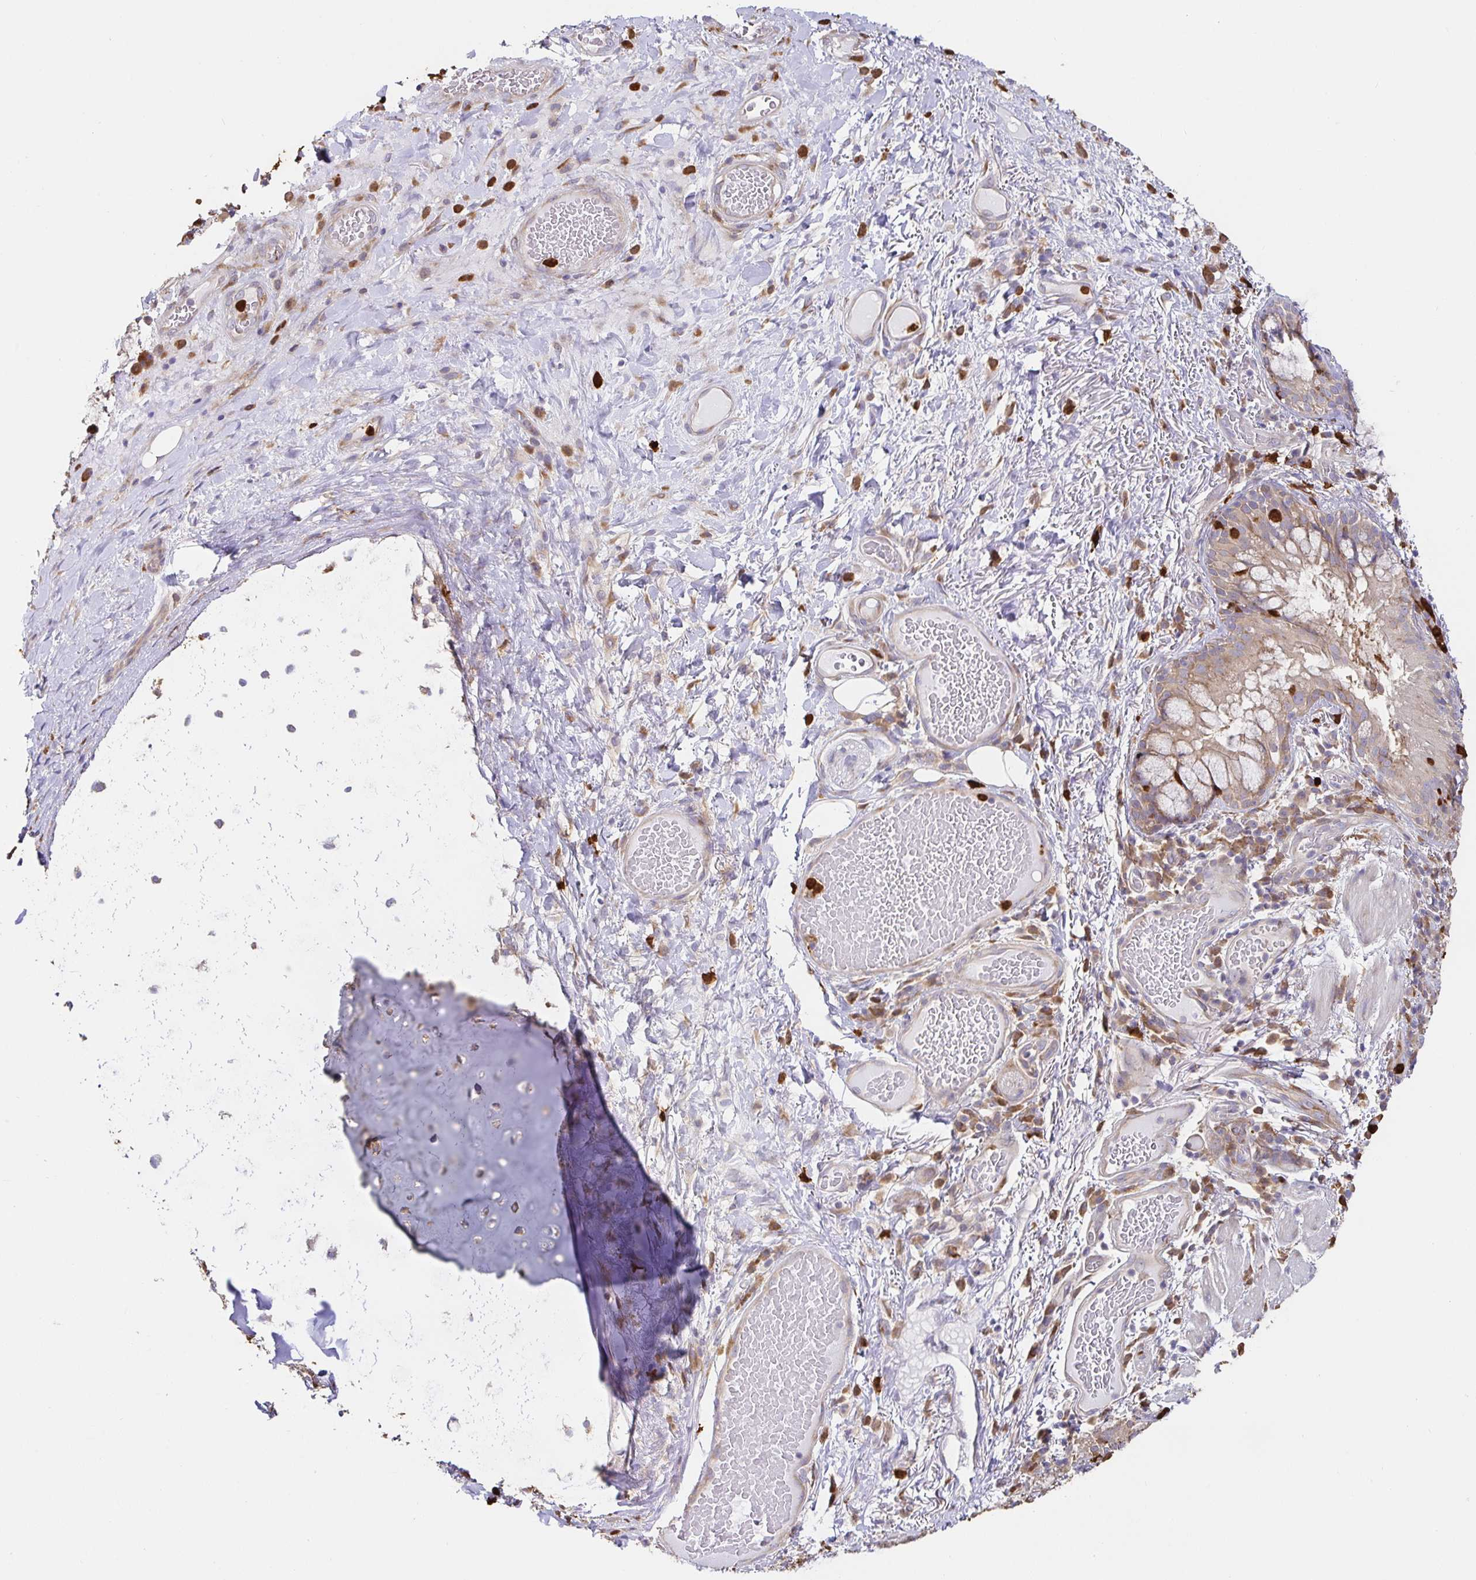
{"staining": {"intensity": "moderate", "quantity": ">75%", "location": "cytoplasmic/membranous"}, "tissue": "bronchus", "cell_type": "Respiratory epithelial cells", "image_type": "normal", "snomed": [{"axis": "morphology", "description": "Normal tissue, NOS"}, {"axis": "topography", "description": "Lymph node"}, {"axis": "topography", "description": "Bronchus"}], "caption": "A brown stain labels moderate cytoplasmic/membranous expression of a protein in respiratory epithelial cells of normal human bronchus.", "gene": "PDPK1", "patient": {"sex": "male", "age": 56}}